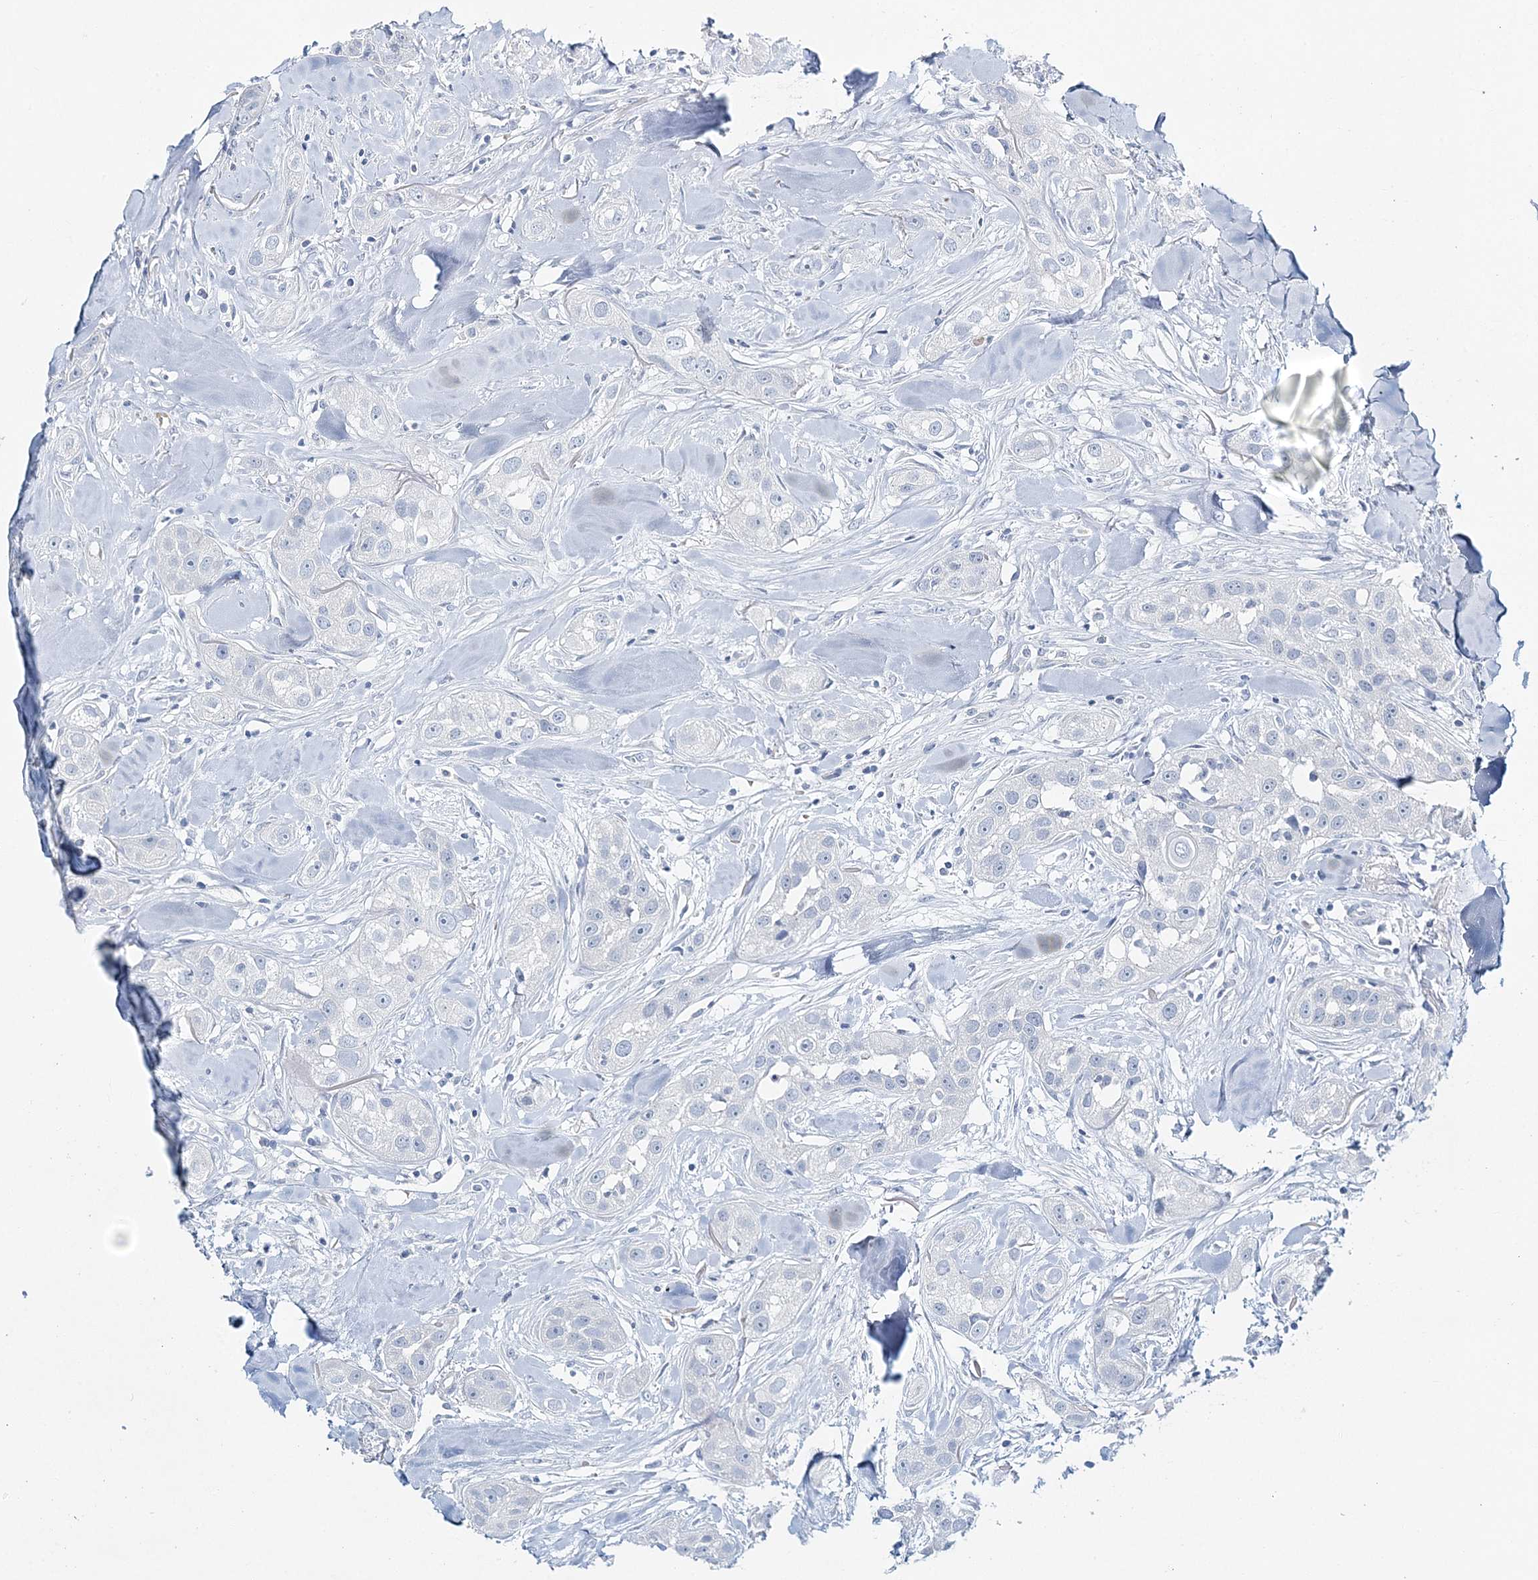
{"staining": {"intensity": "negative", "quantity": "none", "location": "none"}, "tissue": "head and neck cancer", "cell_type": "Tumor cells", "image_type": "cancer", "snomed": [{"axis": "morphology", "description": "Normal tissue, NOS"}, {"axis": "morphology", "description": "Squamous cell carcinoma, NOS"}, {"axis": "topography", "description": "Skeletal muscle"}, {"axis": "topography", "description": "Head-Neck"}], "caption": "An IHC image of squamous cell carcinoma (head and neck) is shown. There is no staining in tumor cells of squamous cell carcinoma (head and neck). (DAB immunohistochemistry (IHC) with hematoxylin counter stain).", "gene": "VILL", "patient": {"sex": "male", "age": 51}}